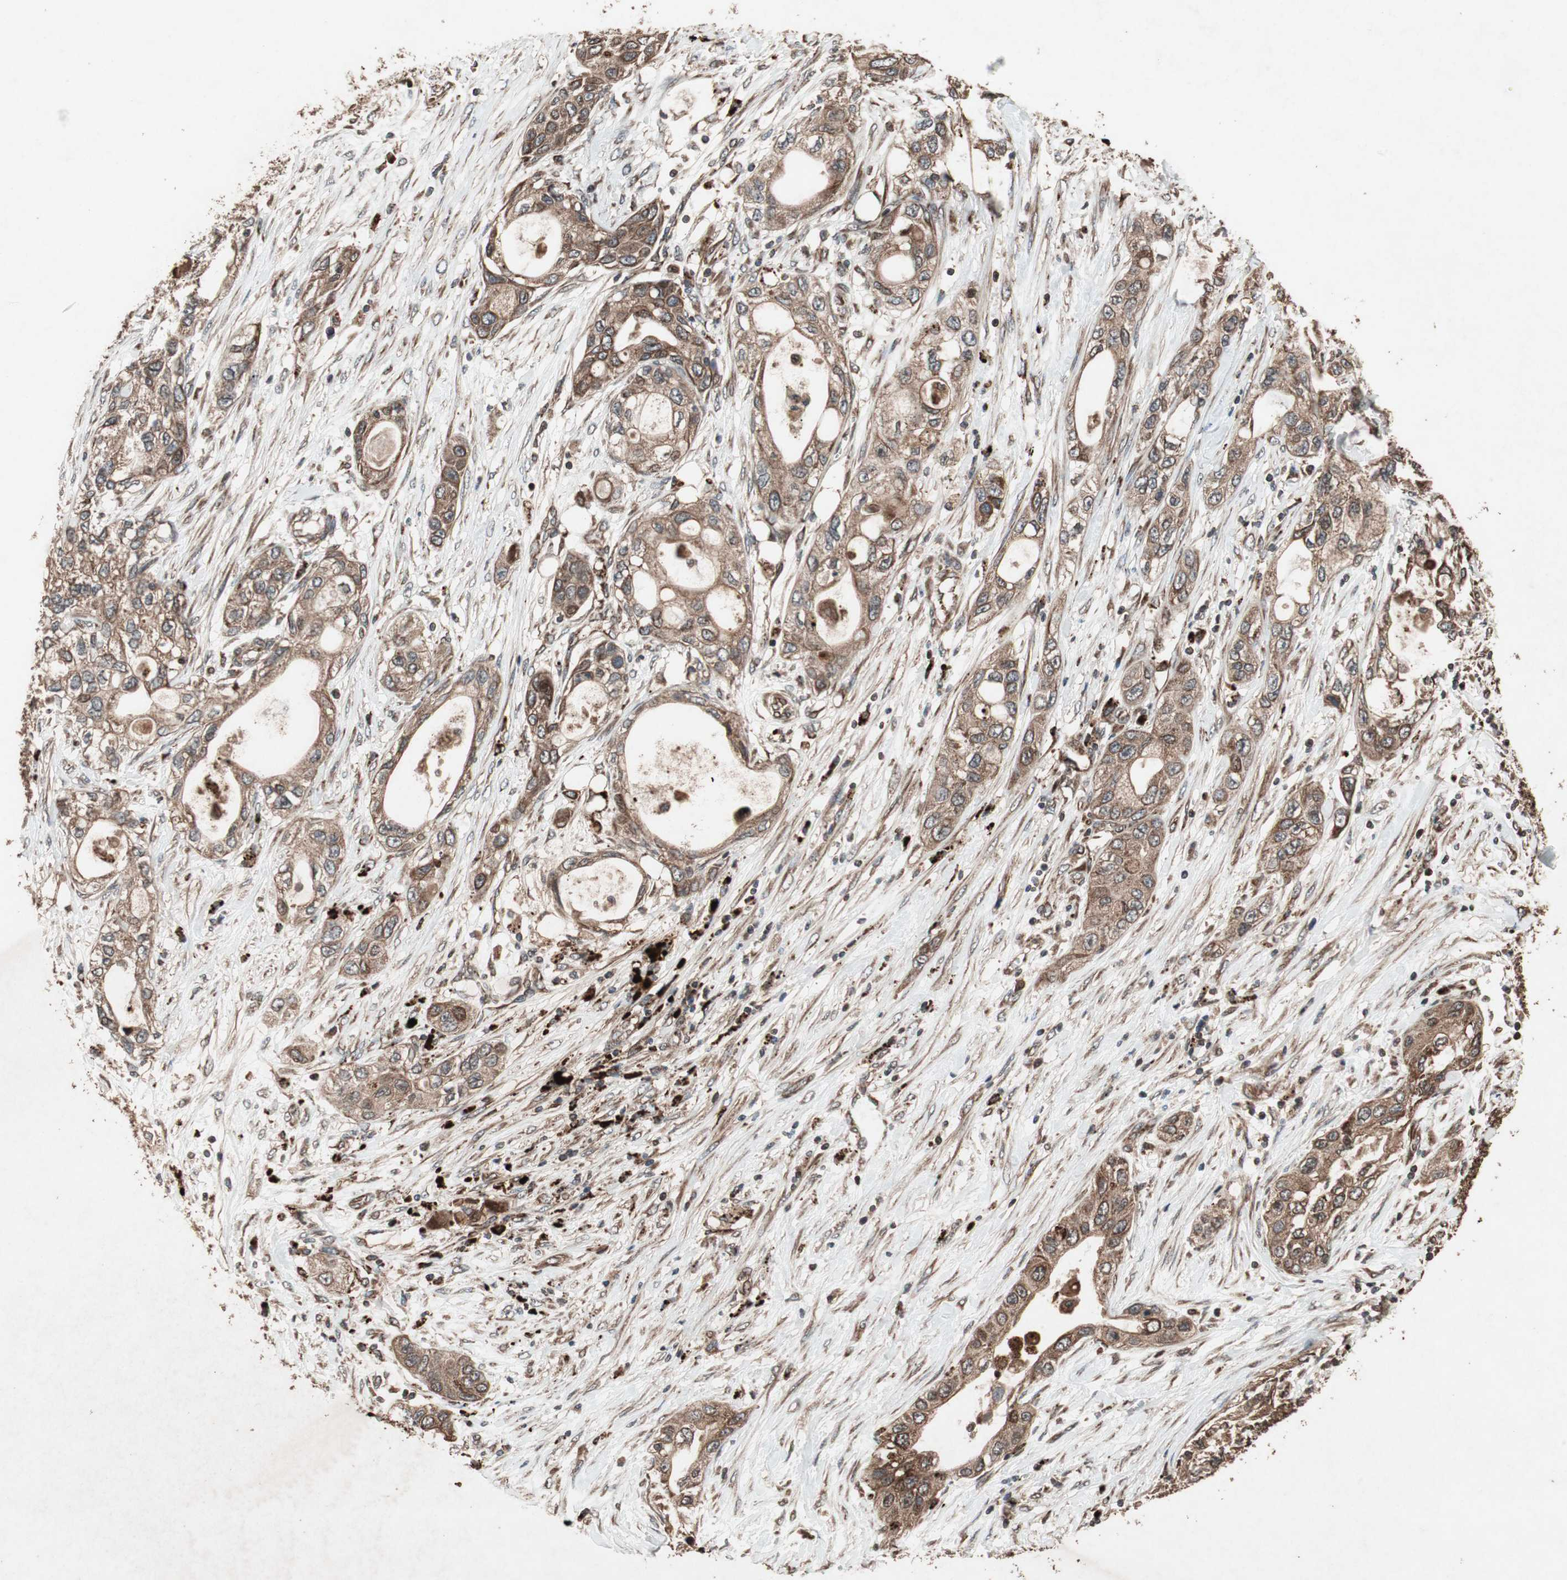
{"staining": {"intensity": "moderate", "quantity": ">75%", "location": "cytoplasmic/membranous"}, "tissue": "pancreatic cancer", "cell_type": "Tumor cells", "image_type": "cancer", "snomed": [{"axis": "morphology", "description": "Adenocarcinoma, NOS"}, {"axis": "topography", "description": "Pancreas"}], "caption": "Protein analysis of pancreatic cancer (adenocarcinoma) tissue demonstrates moderate cytoplasmic/membranous expression in approximately >75% of tumor cells.", "gene": "RAB1A", "patient": {"sex": "female", "age": 70}}